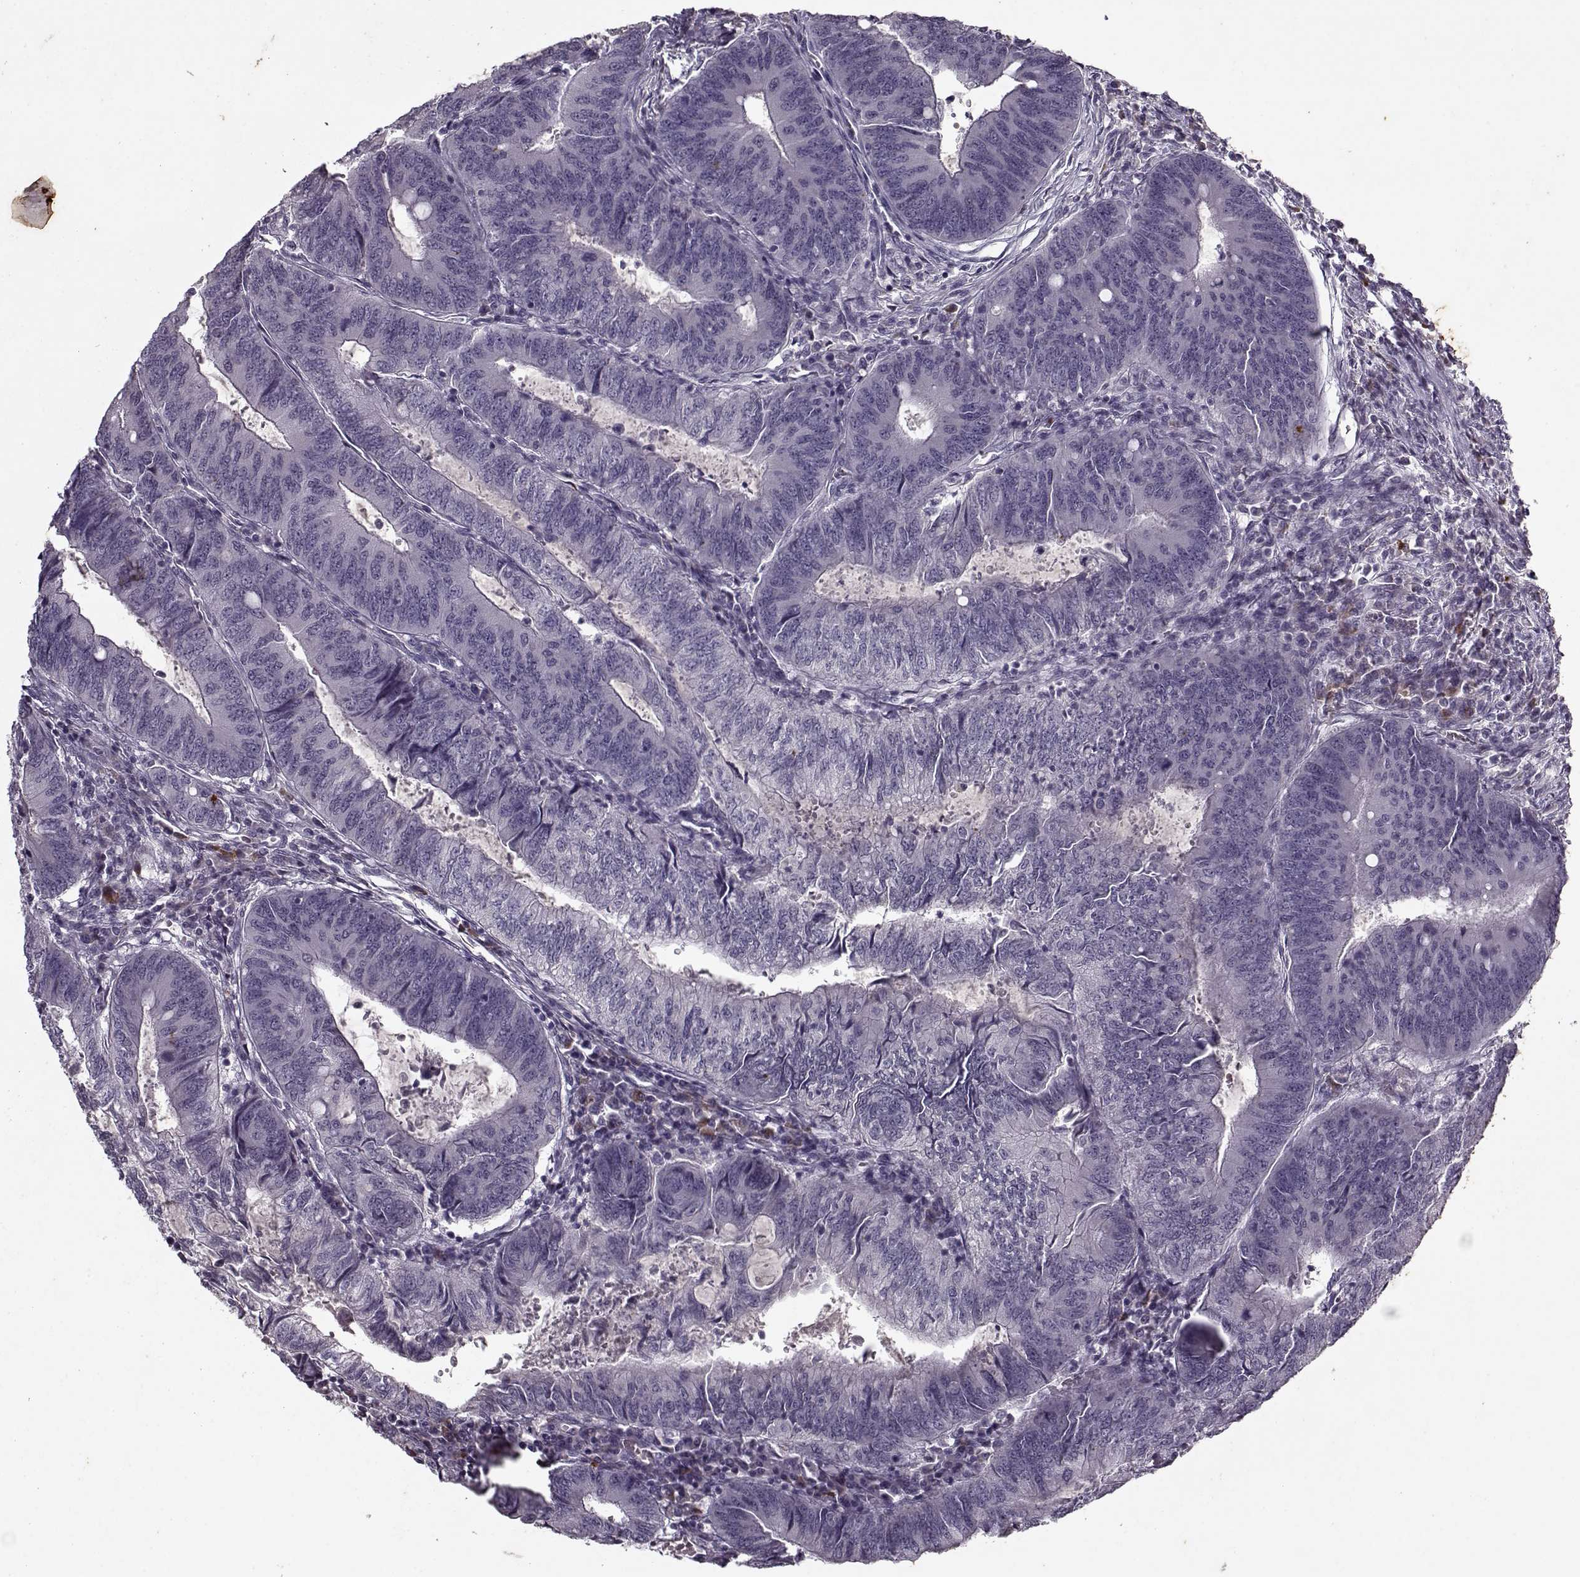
{"staining": {"intensity": "negative", "quantity": "none", "location": "none"}, "tissue": "colorectal cancer", "cell_type": "Tumor cells", "image_type": "cancer", "snomed": [{"axis": "morphology", "description": "Adenocarcinoma, NOS"}, {"axis": "topography", "description": "Colon"}], "caption": "A high-resolution photomicrograph shows immunohistochemistry (IHC) staining of colorectal cancer, which shows no significant expression in tumor cells.", "gene": "KRT9", "patient": {"sex": "male", "age": 67}}